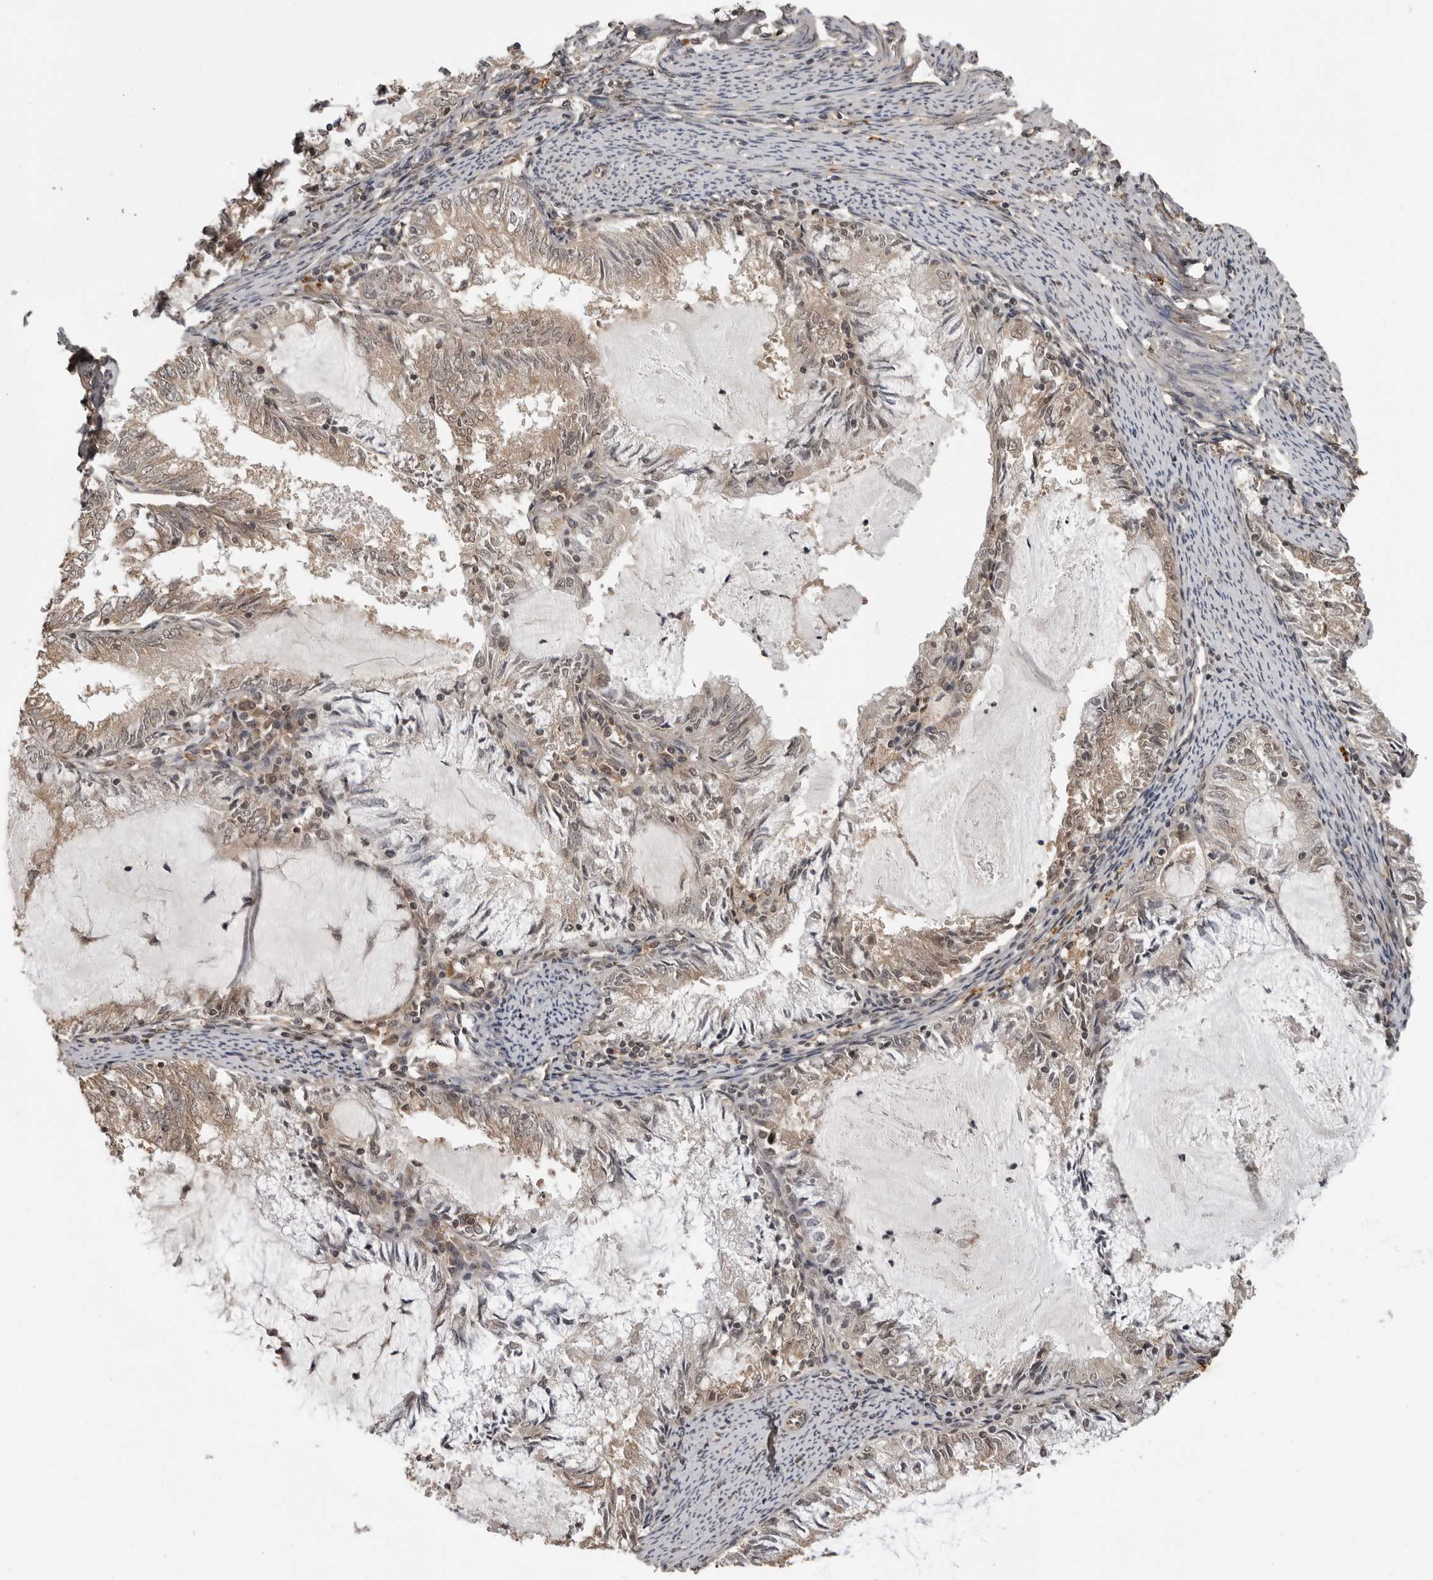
{"staining": {"intensity": "weak", "quantity": ">75%", "location": "cytoplasmic/membranous,nuclear"}, "tissue": "endometrial cancer", "cell_type": "Tumor cells", "image_type": "cancer", "snomed": [{"axis": "morphology", "description": "Adenocarcinoma, NOS"}, {"axis": "topography", "description": "Endometrium"}], "caption": "The micrograph shows immunohistochemical staining of adenocarcinoma (endometrial). There is weak cytoplasmic/membranous and nuclear staining is seen in approximately >75% of tumor cells. The staining was performed using DAB (3,3'-diaminobenzidine) to visualize the protein expression in brown, while the nuclei were stained in blue with hematoxylin (Magnification: 20x).", "gene": "IL24", "patient": {"sex": "female", "age": 57}}